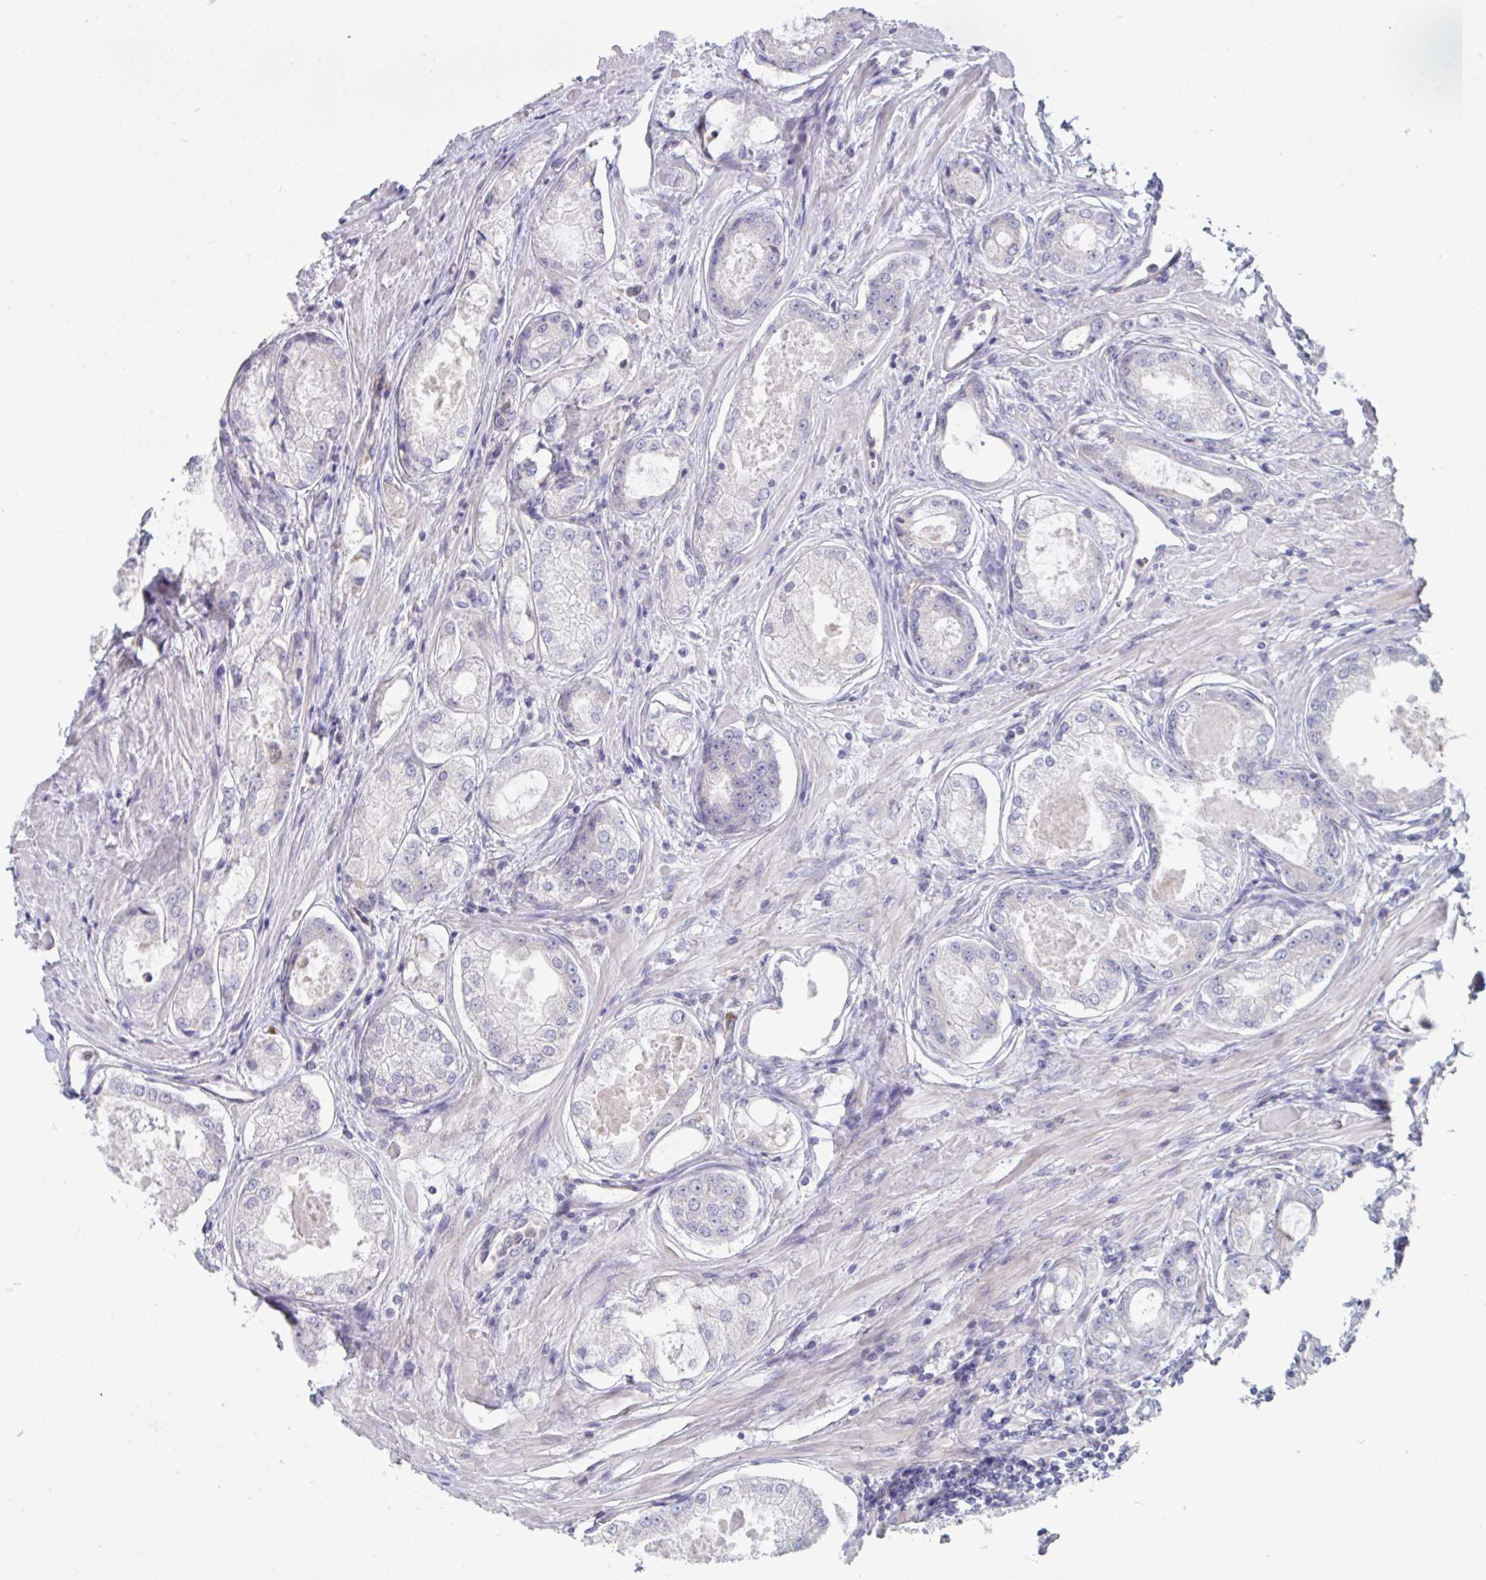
{"staining": {"intensity": "negative", "quantity": "none", "location": "none"}, "tissue": "prostate cancer", "cell_type": "Tumor cells", "image_type": "cancer", "snomed": [{"axis": "morphology", "description": "Adenocarcinoma, Low grade"}, {"axis": "topography", "description": "Prostate"}], "caption": "Tumor cells are negative for protein expression in human prostate cancer (adenocarcinoma (low-grade)).", "gene": "PTPRD", "patient": {"sex": "male", "age": 68}}